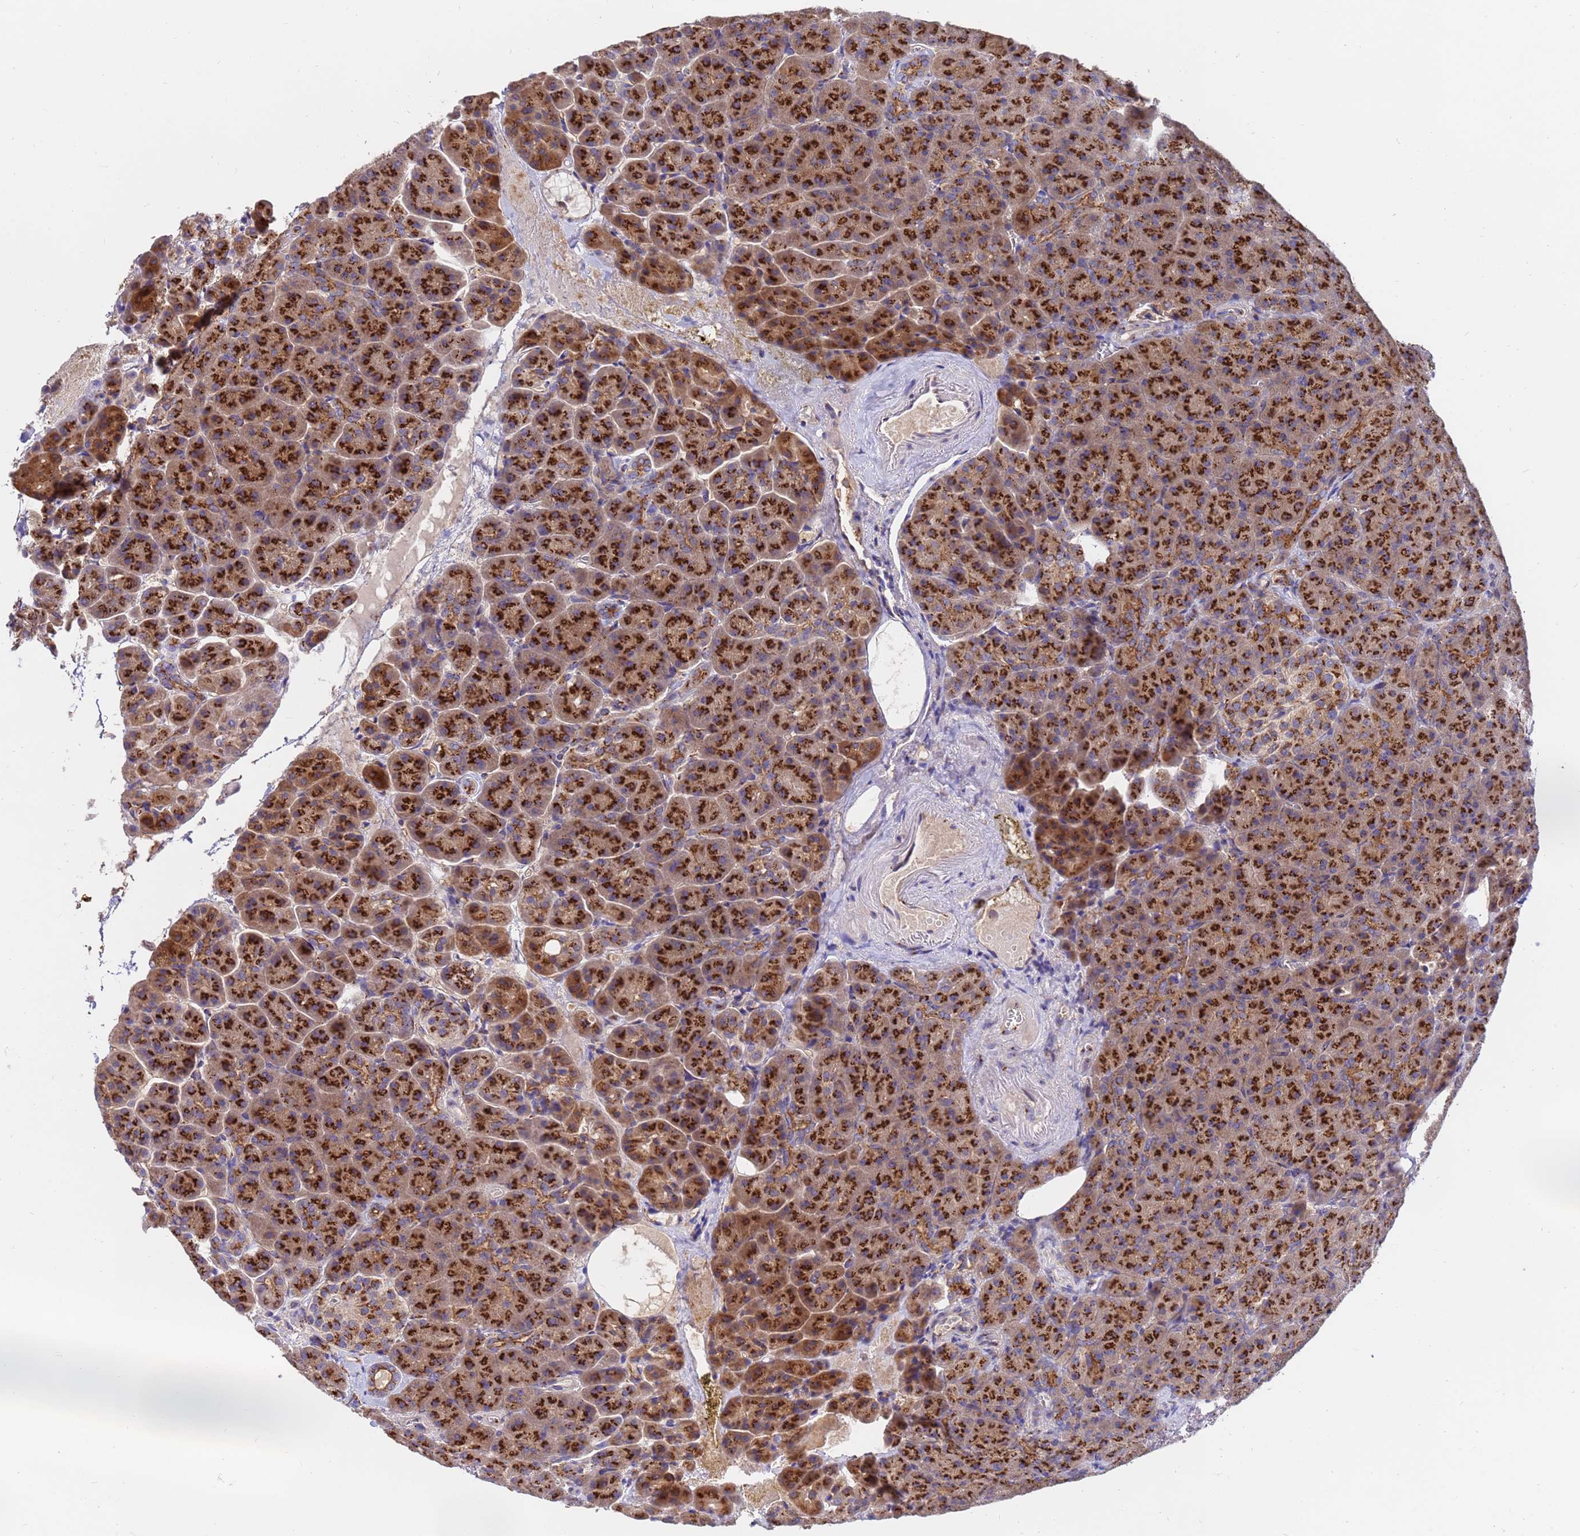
{"staining": {"intensity": "strong", "quantity": ">75%", "location": "cytoplasmic/membranous"}, "tissue": "pancreas", "cell_type": "Exocrine glandular cells", "image_type": "normal", "snomed": [{"axis": "morphology", "description": "Normal tissue, NOS"}, {"axis": "topography", "description": "Pancreas"}], "caption": "This histopathology image shows IHC staining of unremarkable human pancreas, with high strong cytoplasmic/membranous expression in about >75% of exocrine glandular cells.", "gene": "HPS3", "patient": {"sex": "female", "age": 74}}